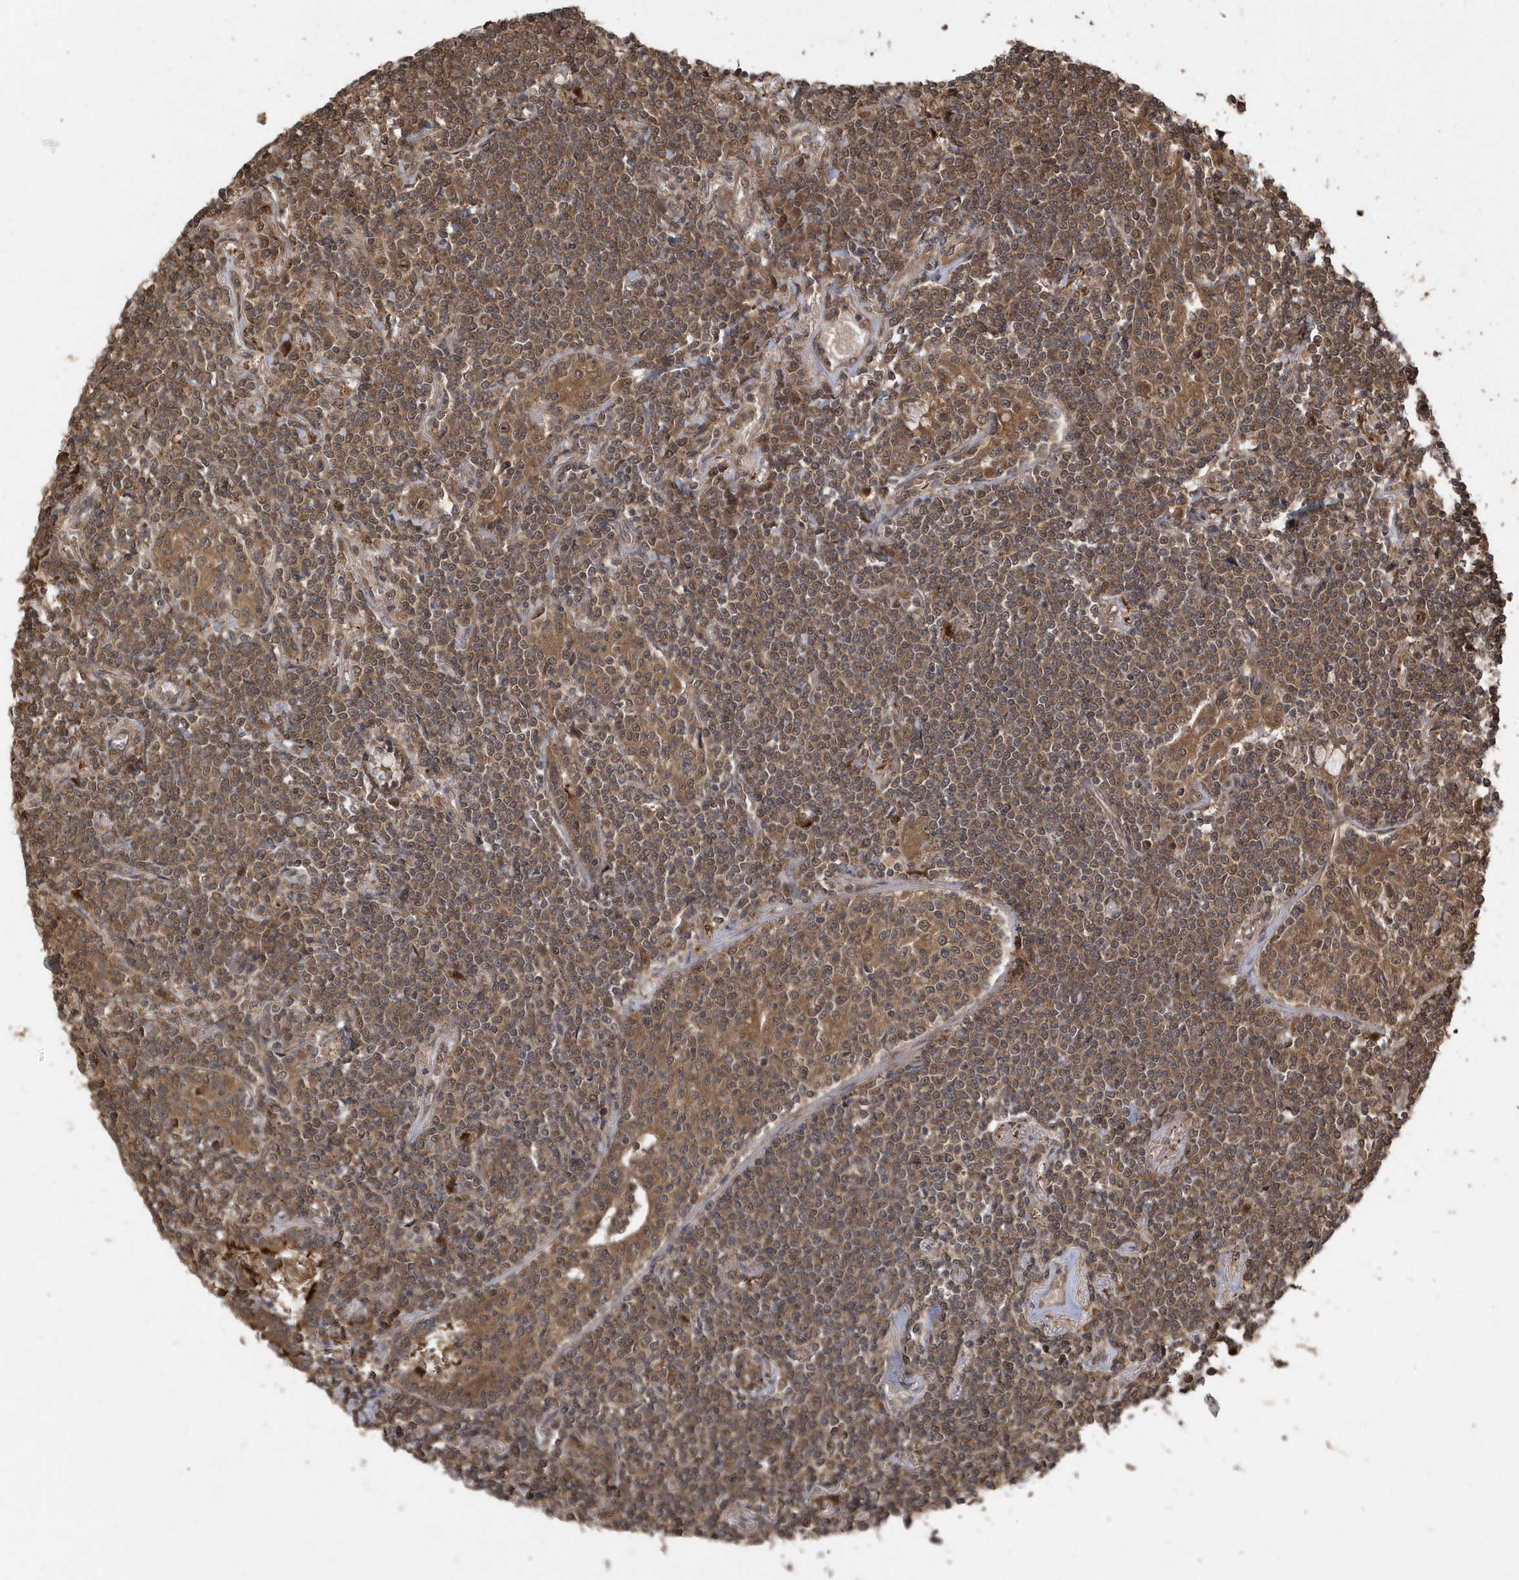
{"staining": {"intensity": "moderate", "quantity": ">75%", "location": "cytoplasmic/membranous"}, "tissue": "lymphoma", "cell_type": "Tumor cells", "image_type": "cancer", "snomed": [{"axis": "morphology", "description": "Malignant lymphoma, non-Hodgkin's type, Low grade"}, {"axis": "topography", "description": "Lung"}], "caption": "This histopathology image displays IHC staining of lymphoma, with medium moderate cytoplasmic/membranous positivity in approximately >75% of tumor cells.", "gene": "WASHC5", "patient": {"sex": "female", "age": 71}}